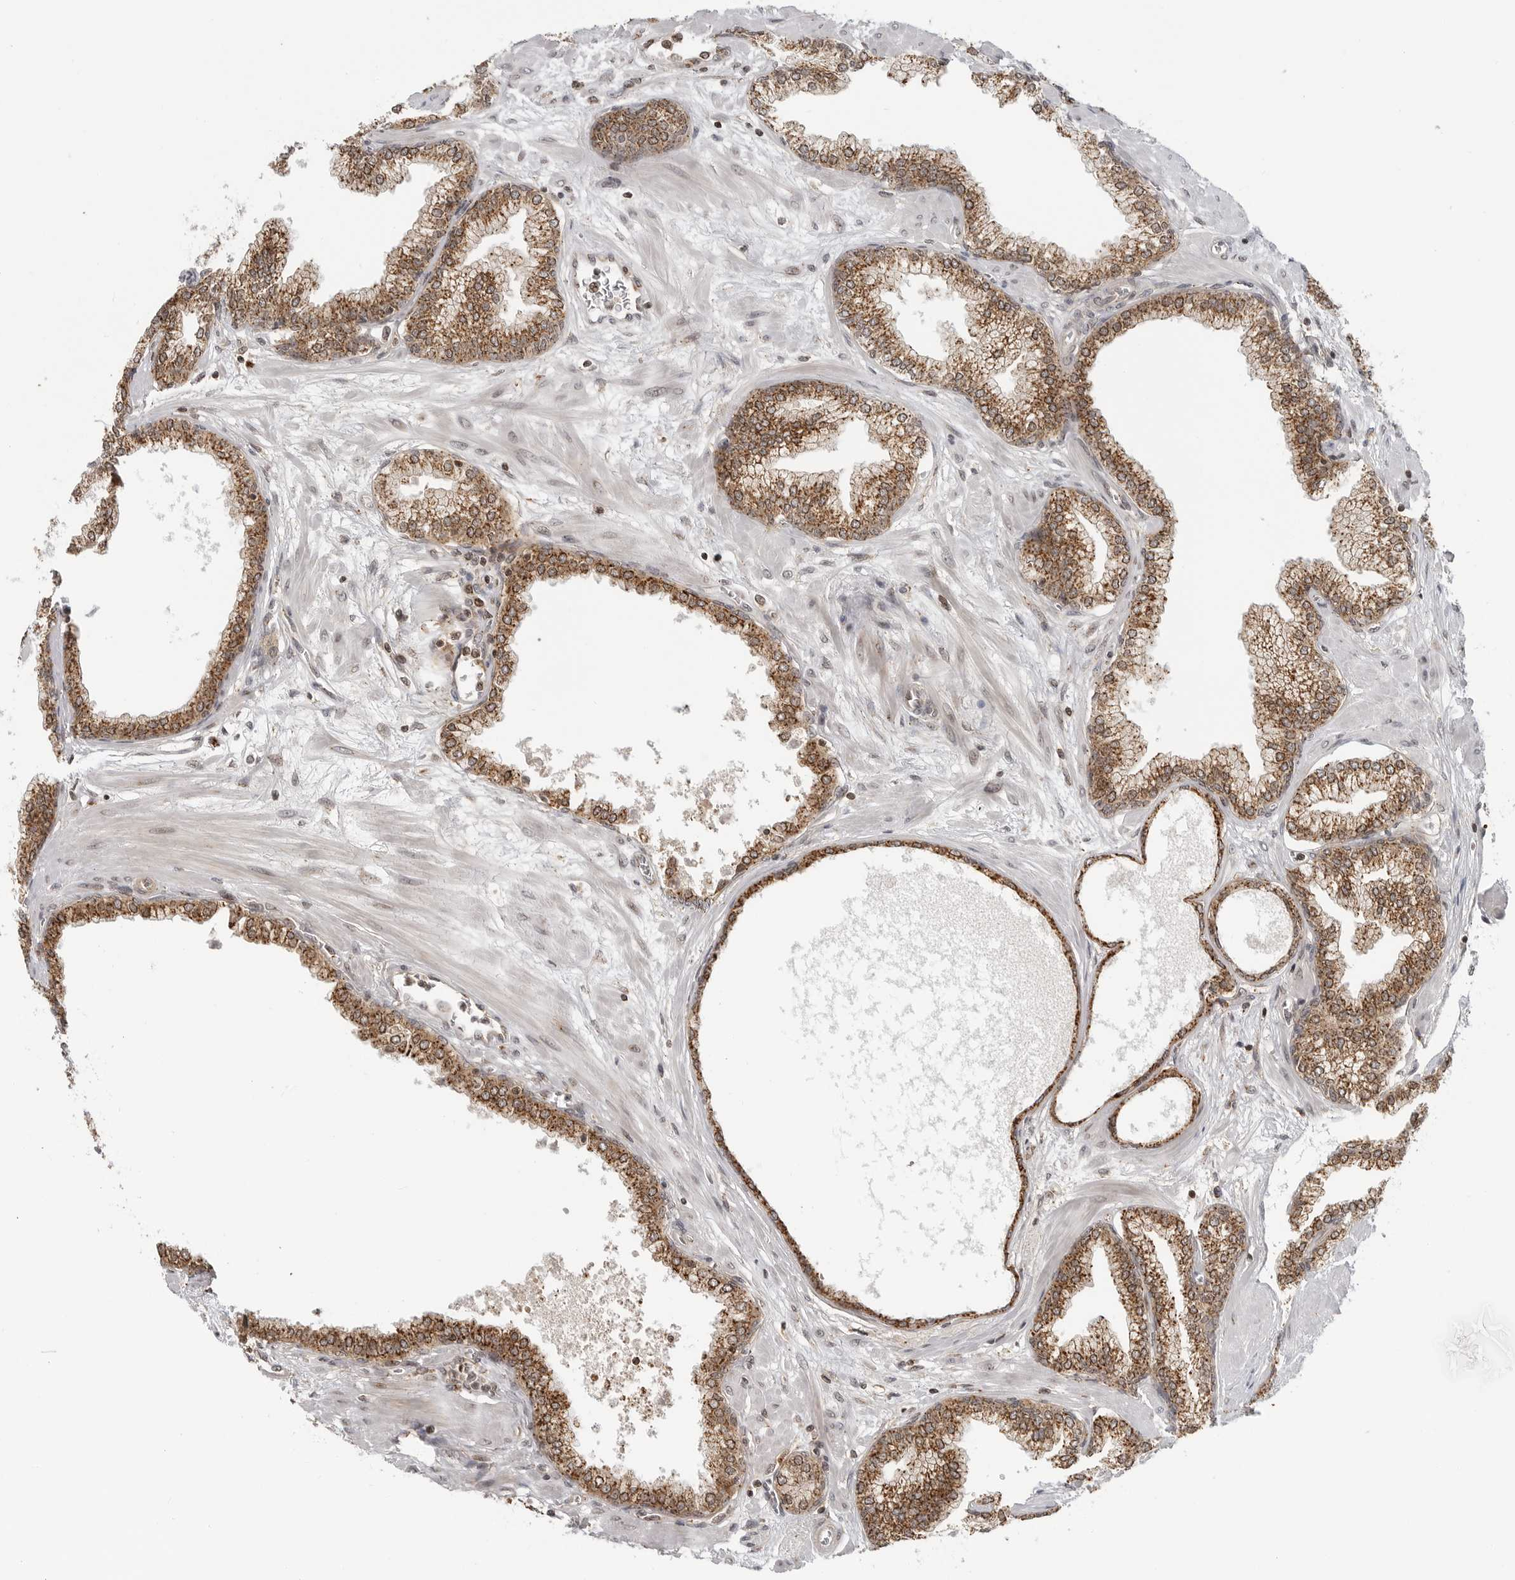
{"staining": {"intensity": "moderate", "quantity": ">75%", "location": "cytoplasmic/membranous"}, "tissue": "prostate", "cell_type": "Glandular cells", "image_type": "normal", "snomed": [{"axis": "morphology", "description": "Normal tissue, NOS"}, {"axis": "morphology", "description": "Urothelial carcinoma, Low grade"}, {"axis": "topography", "description": "Urinary bladder"}, {"axis": "topography", "description": "Prostate"}], "caption": "Moderate cytoplasmic/membranous staining for a protein is present in about >75% of glandular cells of normal prostate using immunohistochemistry (IHC).", "gene": "COPA", "patient": {"sex": "male", "age": 60}}